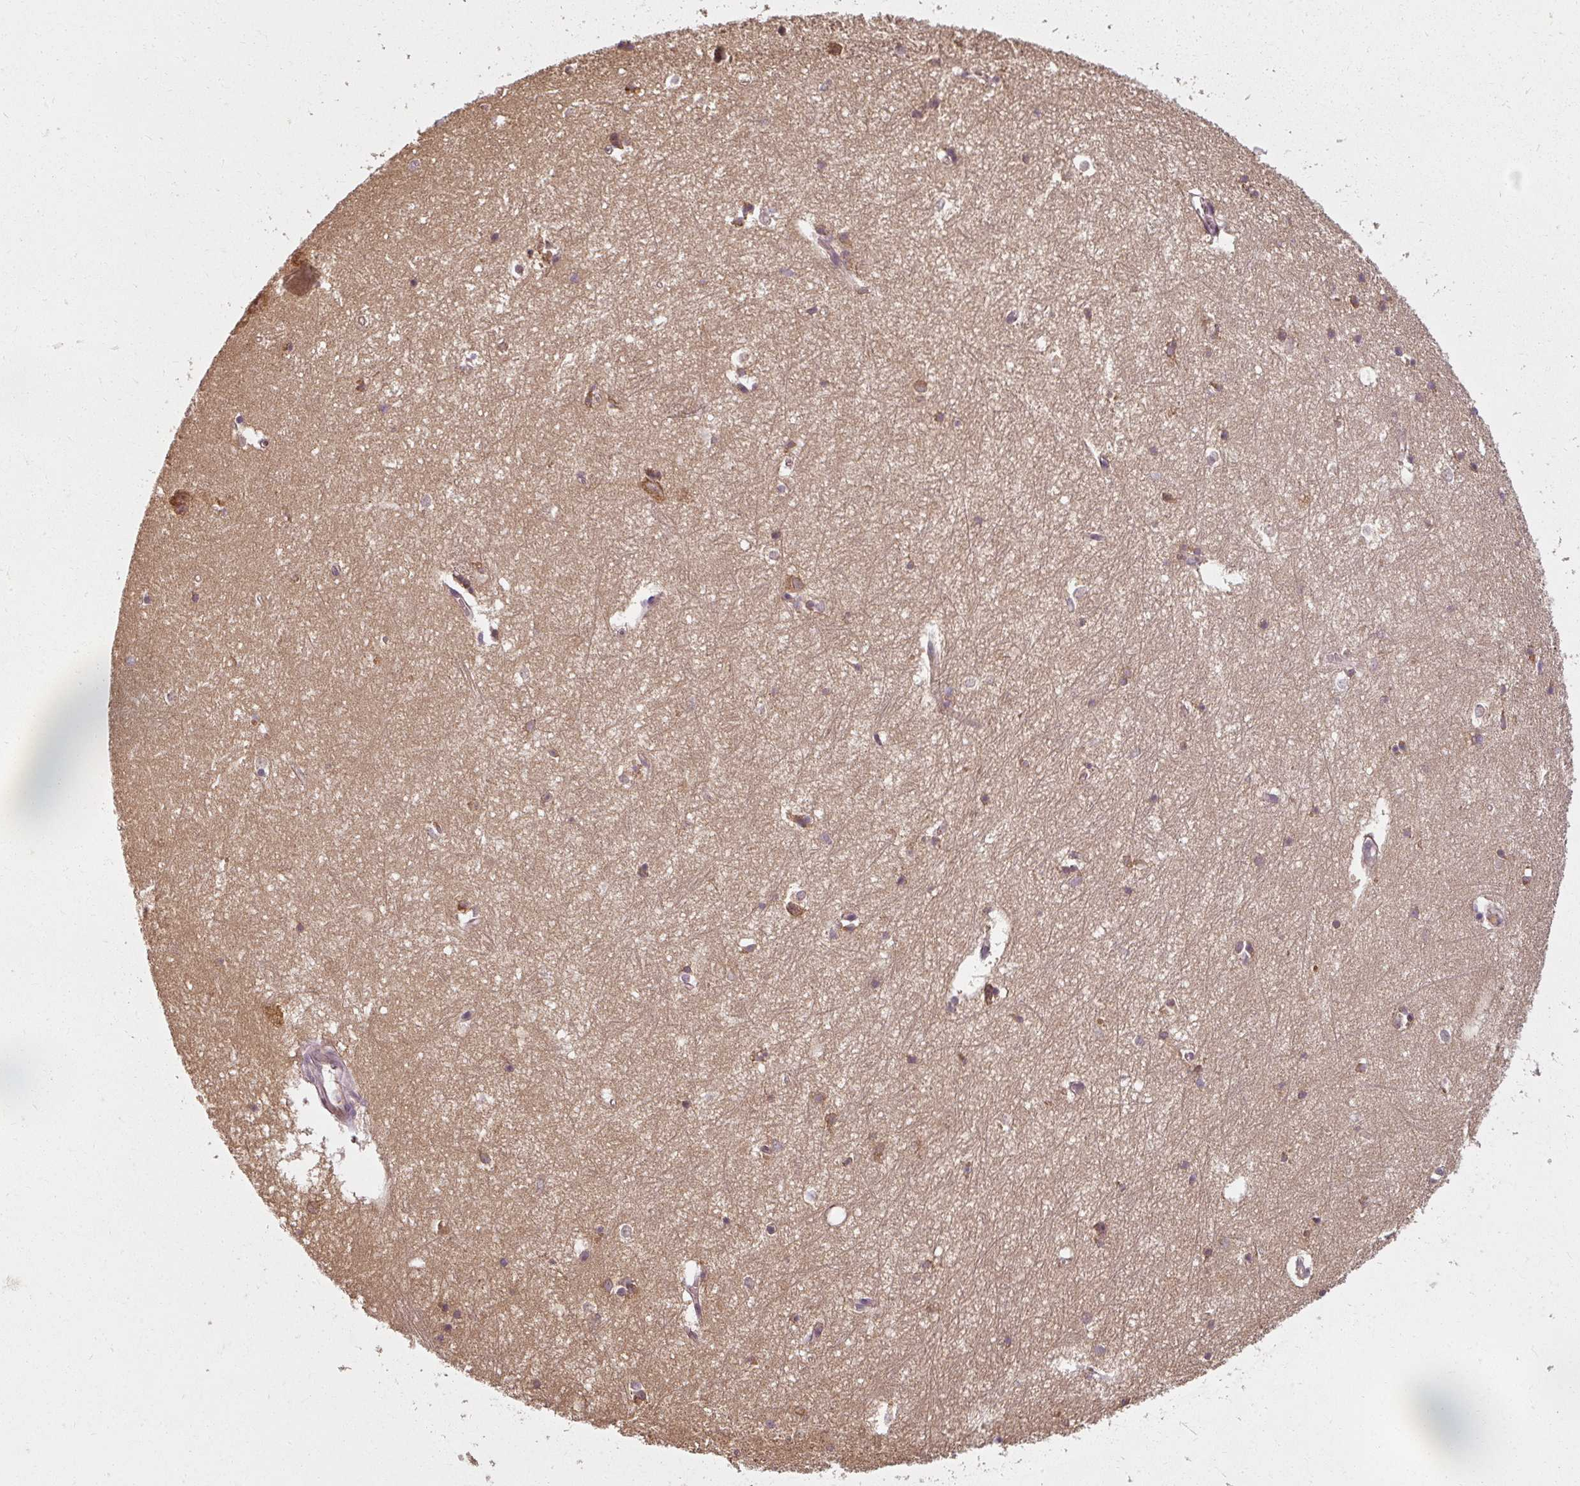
{"staining": {"intensity": "moderate", "quantity": ">75%", "location": "cytoplasmic/membranous"}, "tissue": "hippocampus", "cell_type": "Glial cells", "image_type": "normal", "snomed": [{"axis": "morphology", "description": "Normal tissue, NOS"}, {"axis": "topography", "description": "Hippocampus"}], "caption": "DAB immunohistochemical staining of benign hippocampus demonstrates moderate cytoplasmic/membranous protein positivity in about >75% of glial cells. (Stains: DAB in brown, nuclei in blue, Microscopy: brightfield microscopy at high magnification).", "gene": "RPL24", "patient": {"sex": "female", "age": 64}}